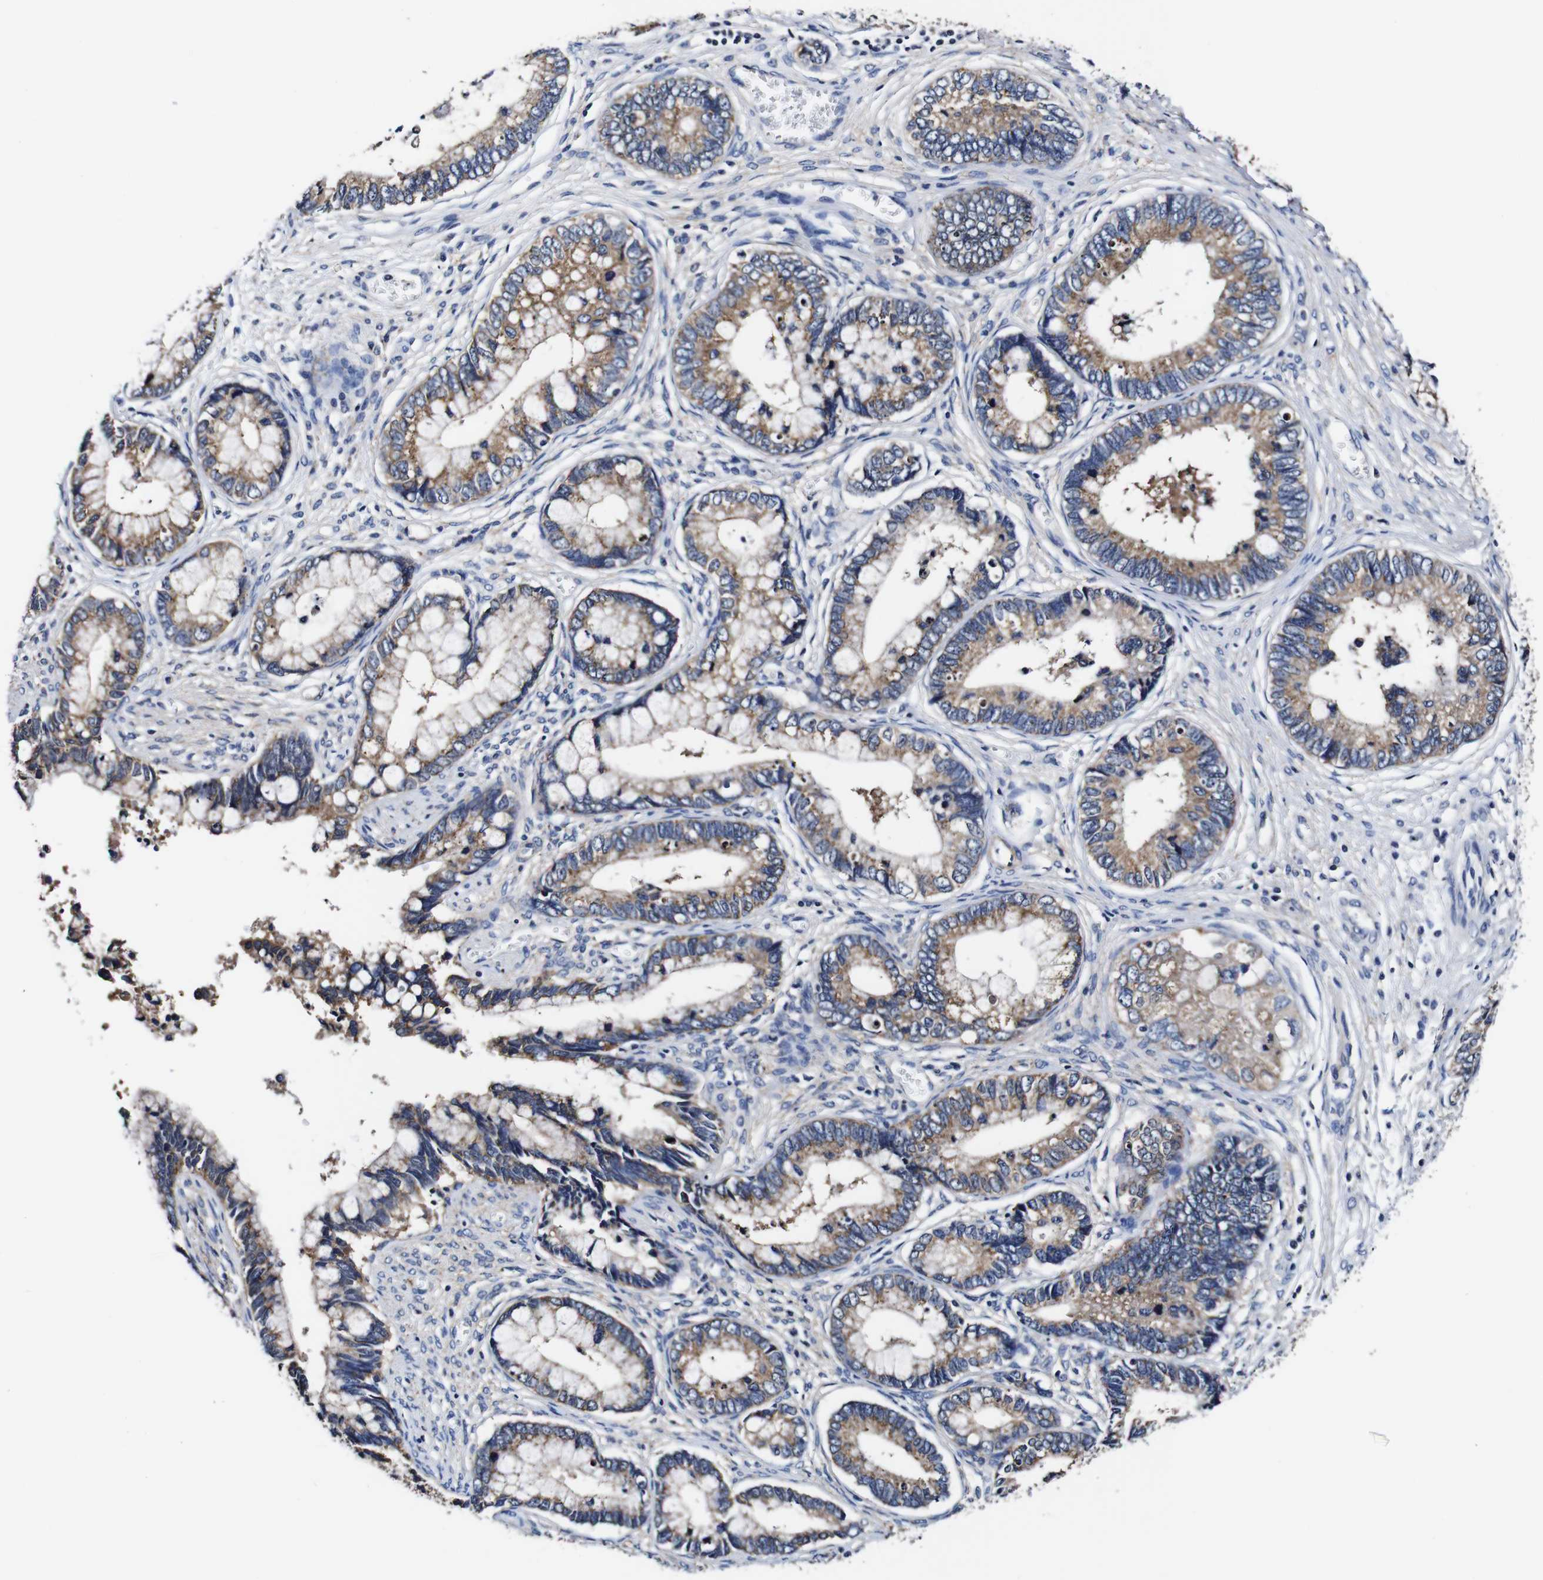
{"staining": {"intensity": "moderate", "quantity": ">75%", "location": "cytoplasmic/membranous"}, "tissue": "cervical cancer", "cell_type": "Tumor cells", "image_type": "cancer", "snomed": [{"axis": "morphology", "description": "Adenocarcinoma, NOS"}, {"axis": "topography", "description": "Cervix"}], "caption": "High-power microscopy captured an immunohistochemistry micrograph of cervical cancer (adenocarcinoma), revealing moderate cytoplasmic/membranous expression in approximately >75% of tumor cells.", "gene": "PDCD6IP", "patient": {"sex": "female", "age": 44}}